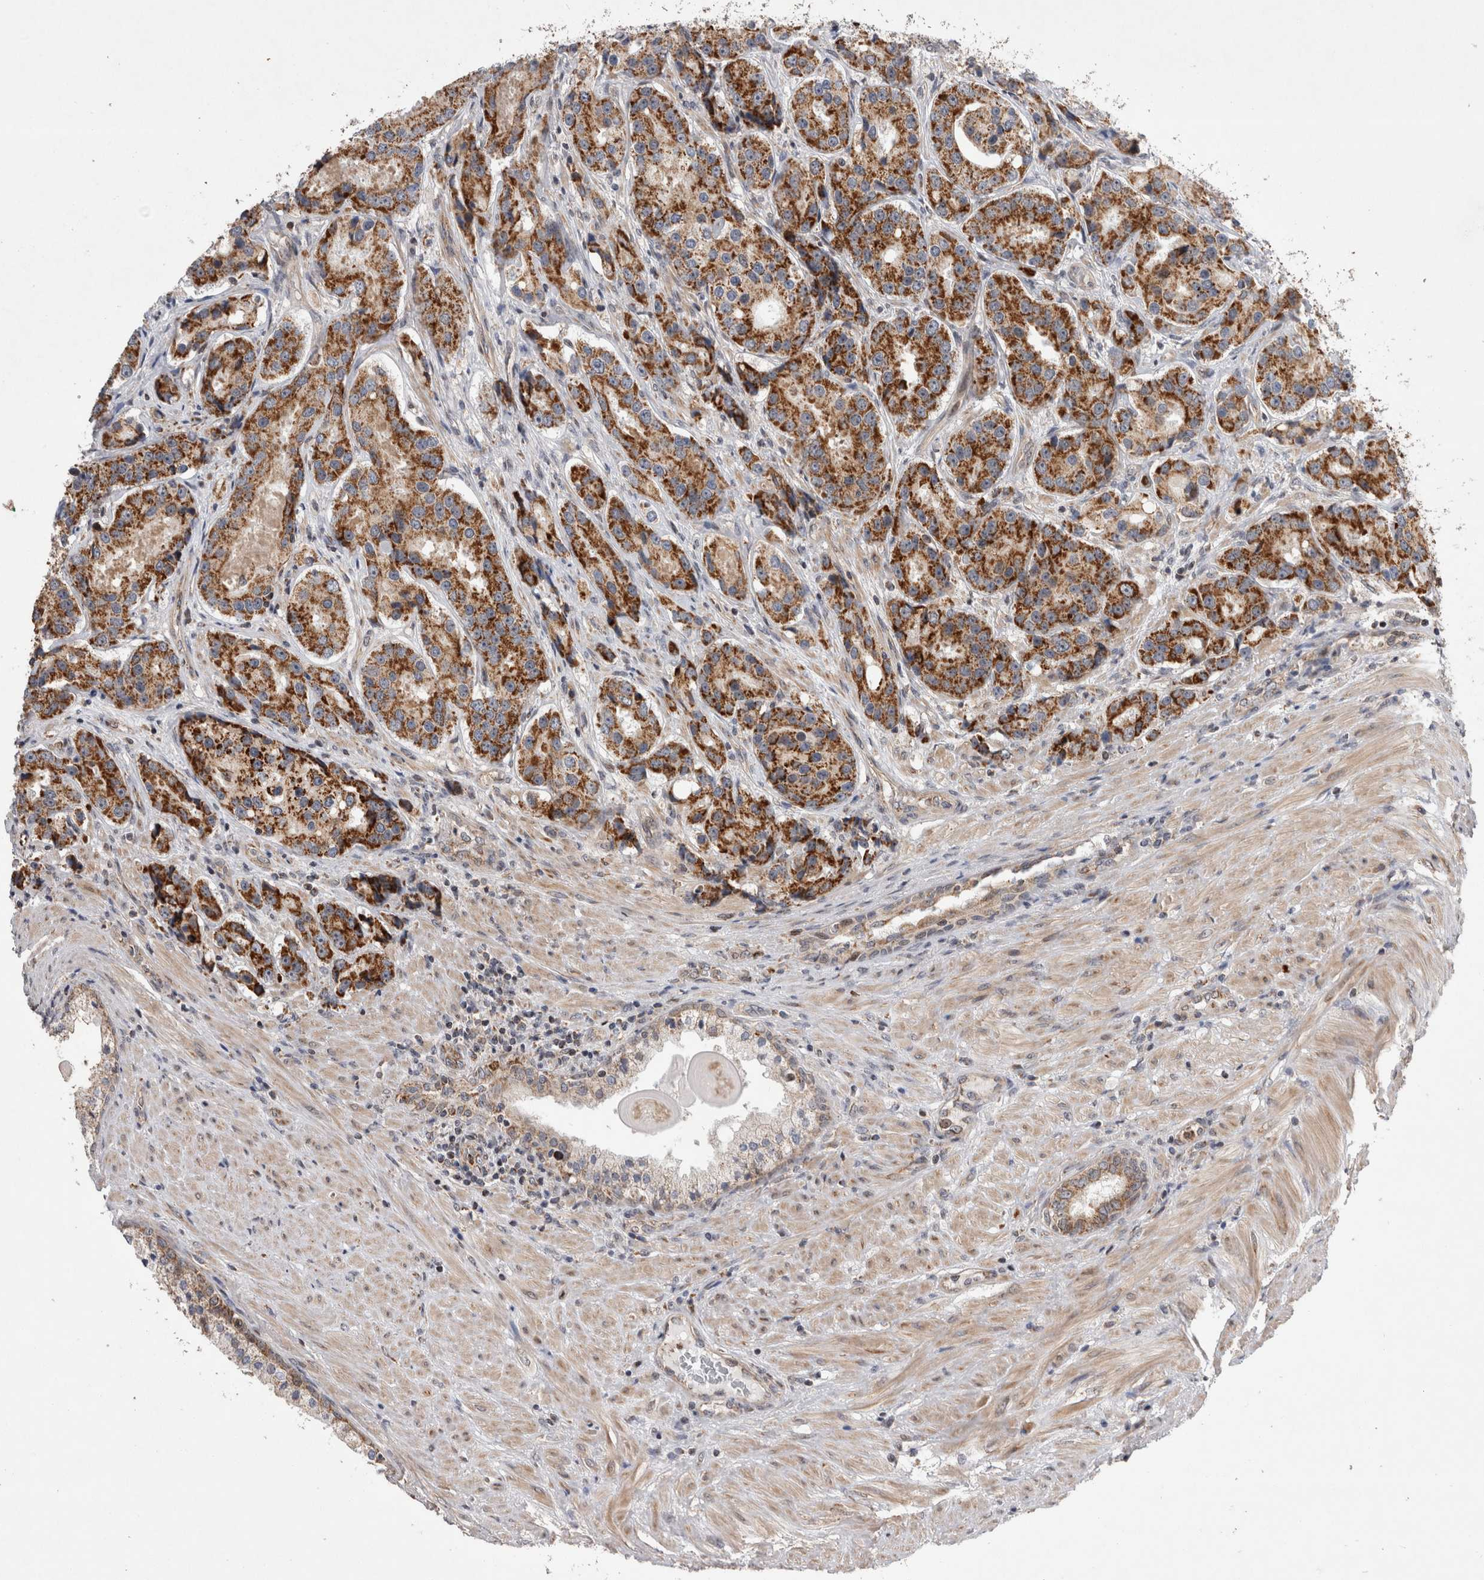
{"staining": {"intensity": "strong", "quantity": ">75%", "location": "cytoplasmic/membranous"}, "tissue": "prostate cancer", "cell_type": "Tumor cells", "image_type": "cancer", "snomed": [{"axis": "morphology", "description": "Adenocarcinoma, High grade"}, {"axis": "topography", "description": "Prostate"}], "caption": "Protein expression analysis of prostate adenocarcinoma (high-grade) exhibits strong cytoplasmic/membranous expression in approximately >75% of tumor cells.", "gene": "MRPL37", "patient": {"sex": "male", "age": 60}}